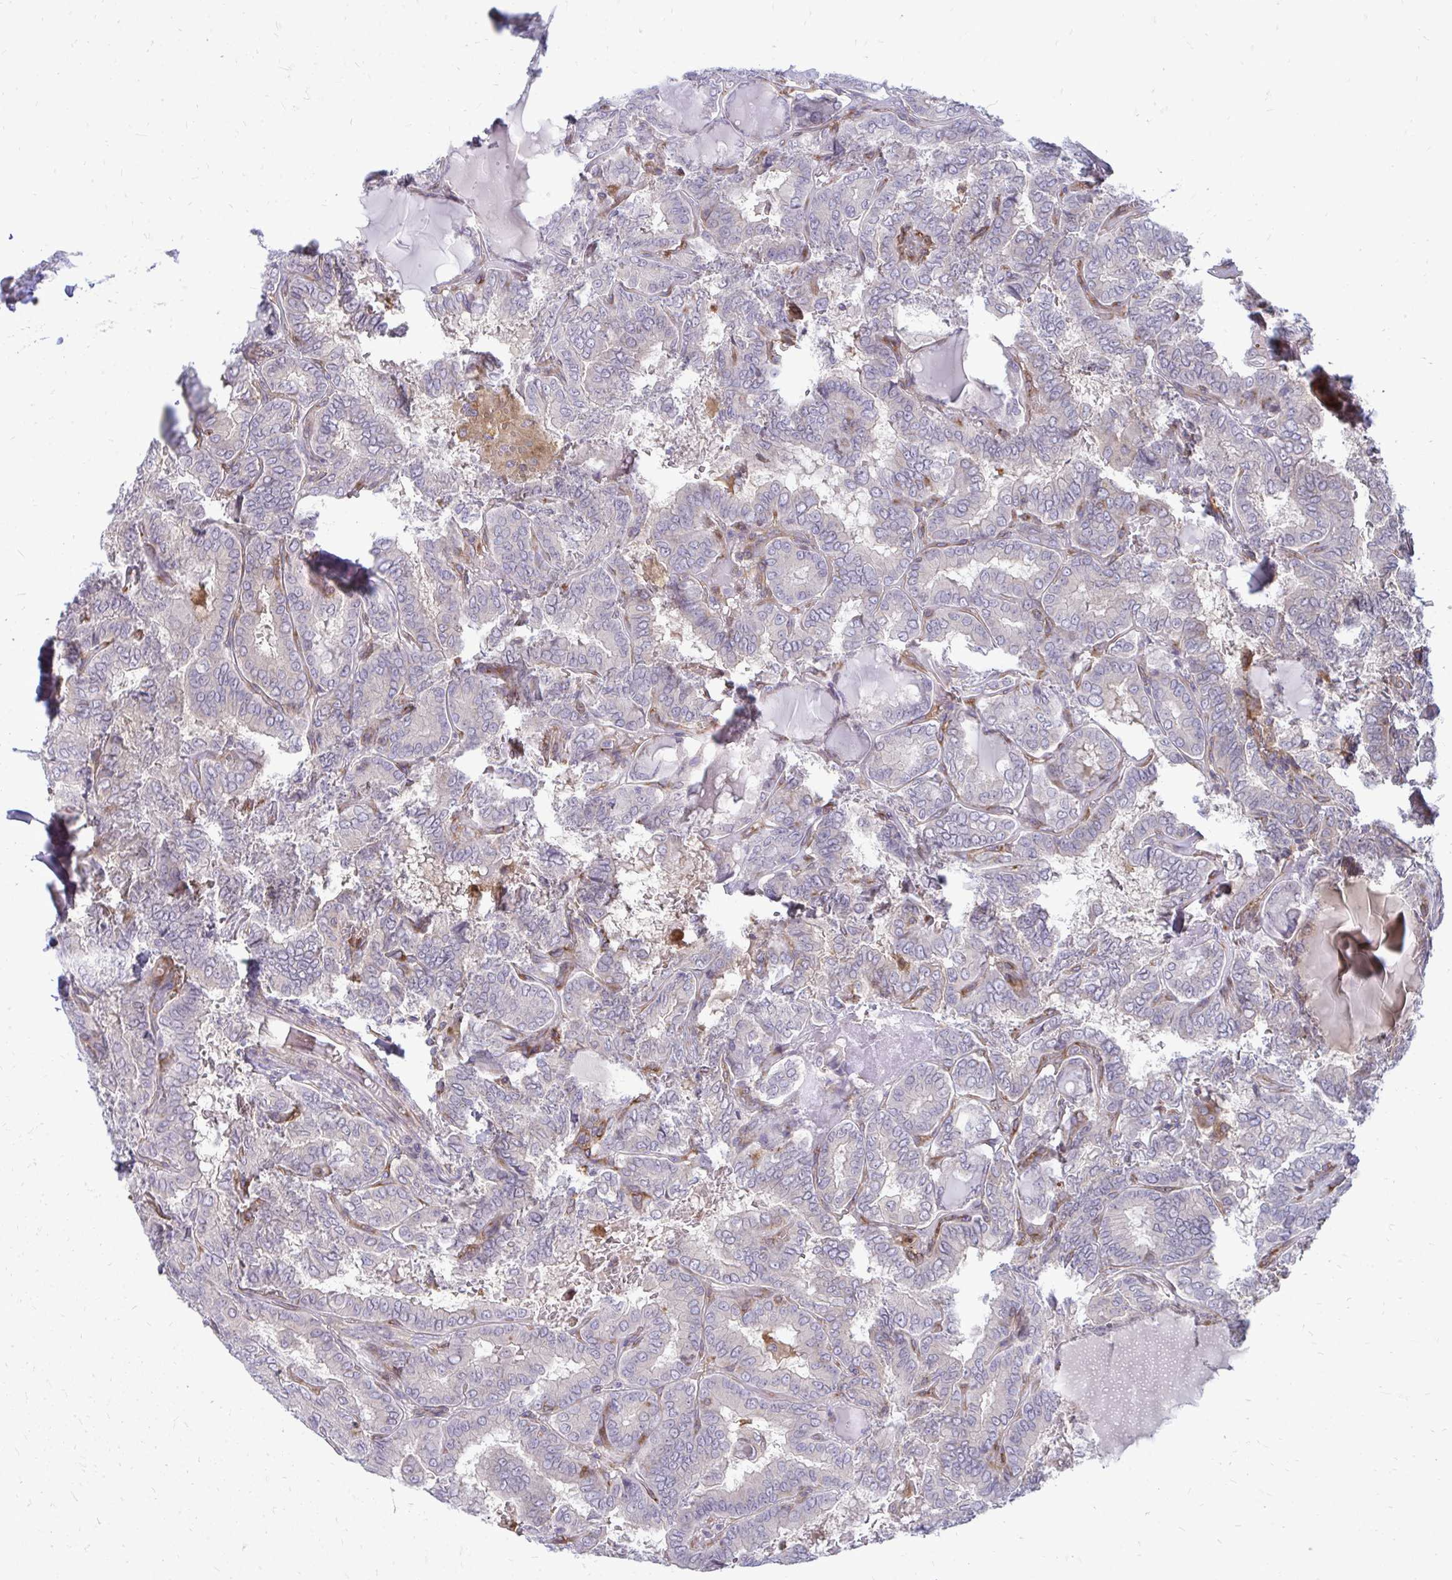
{"staining": {"intensity": "negative", "quantity": "none", "location": "none"}, "tissue": "thyroid cancer", "cell_type": "Tumor cells", "image_type": "cancer", "snomed": [{"axis": "morphology", "description": "Papillary adenocarcinoma, NOS"}, {"axis": "topography", "description": "Thyroid gland"}], "caption": "DAB immunohistochemical staining of thyroid cancer demonstrates no significant expression in tumor cells. The staining was performed using DAB to visualize the protein expression in brown, while the nuclei were stained in blue with hematoxylin (Magnification: 20x).", "gene": "ASAP1", "patient": {"sex": "female", "age": 46}}